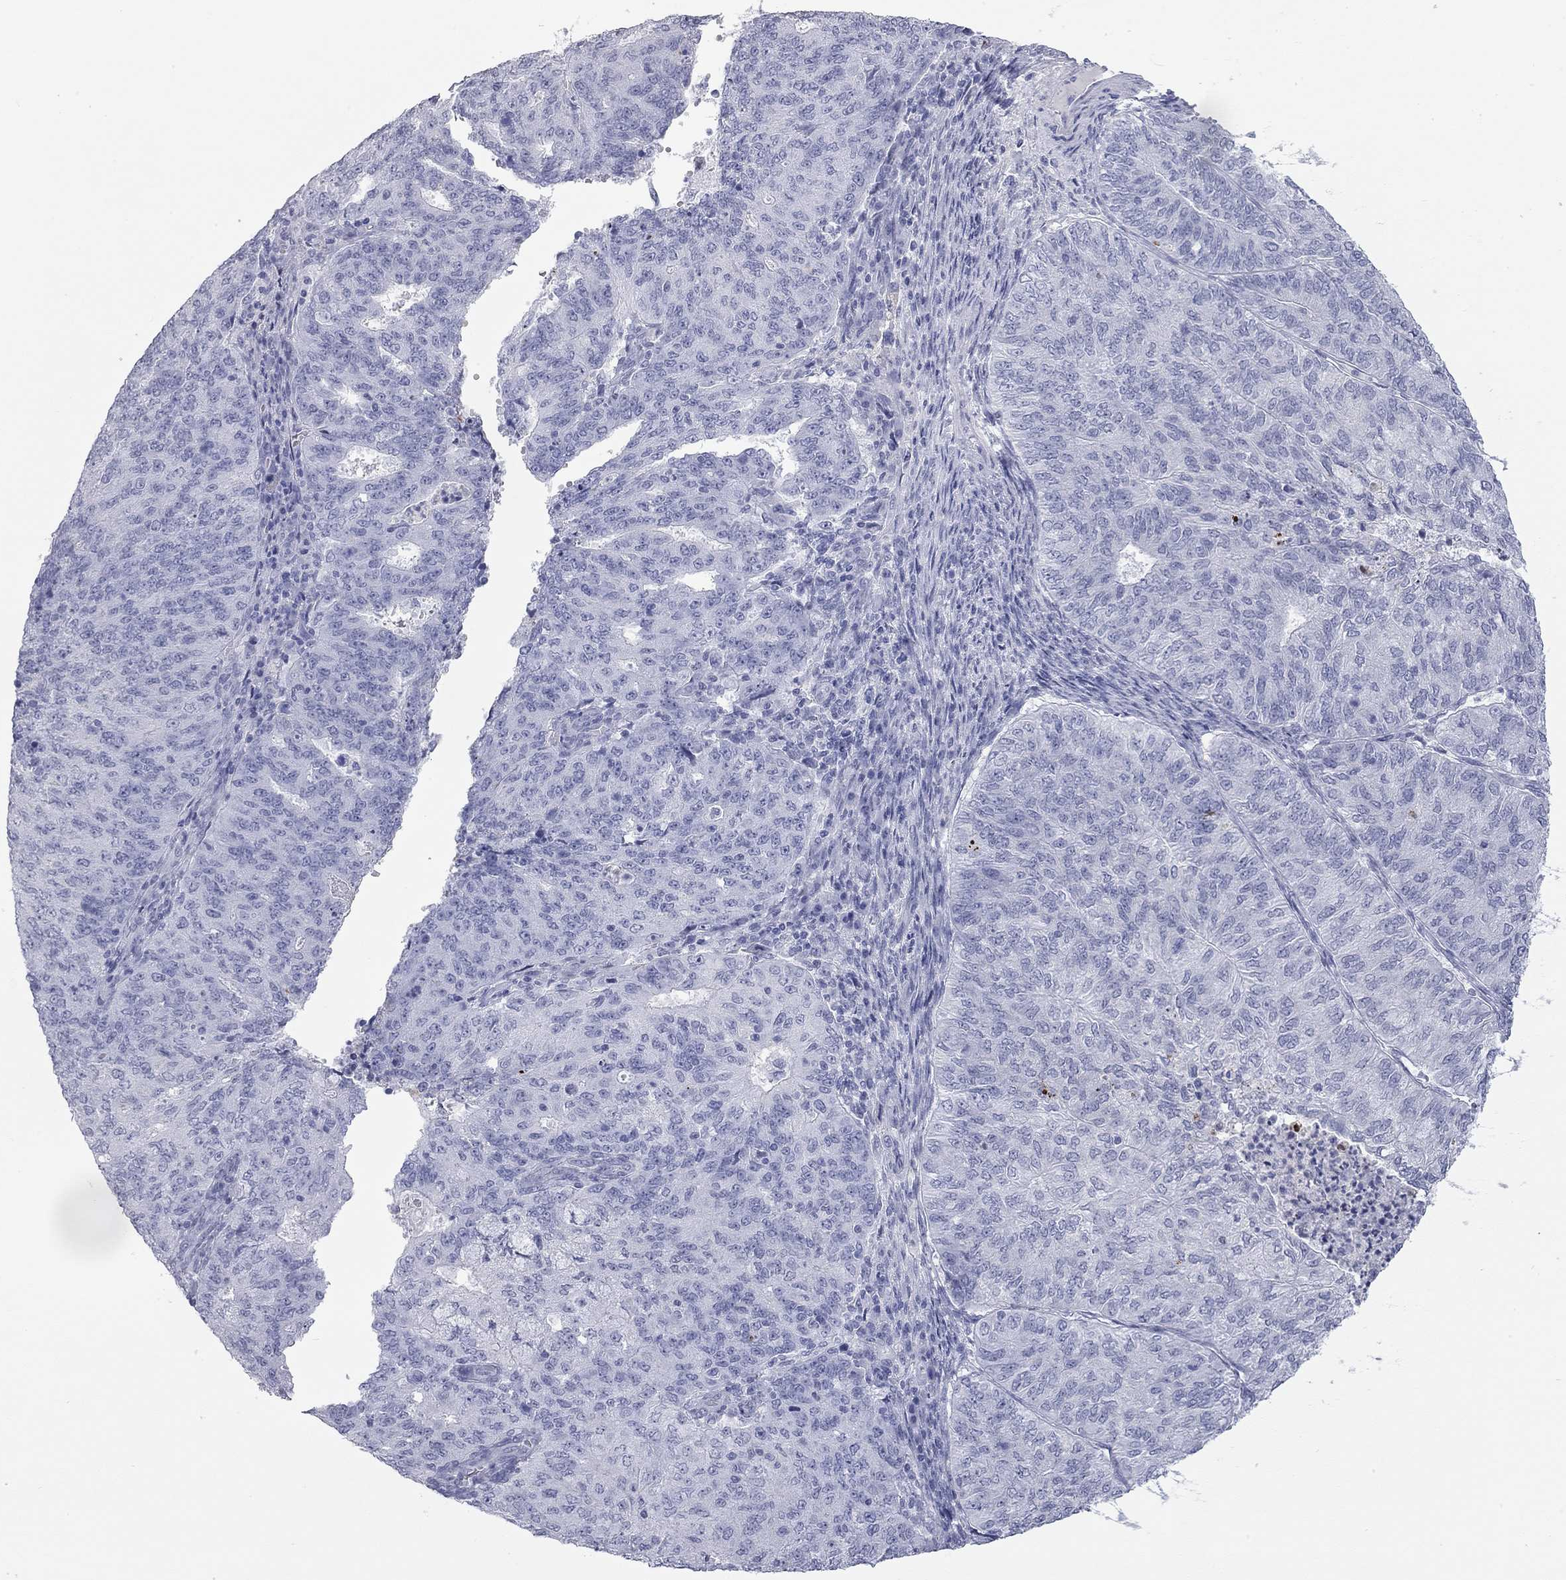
{"staining": {"intensity": "negative", "quantity": "none", "location": "none"}, "tissue": "endometrial cancer", "cell_type": "Tumor cells", "image_type": "cancer", "snomed": [{"axis": "morphology", "description": "Adenocarcinoma, NOS"}, {"axis": "topography", "description": "Endometrium"}], "caption": "High magnification brightfield microscopy of endometrial adenocarcinoma stained with DAB (3,3'-diaminobenzidine) (brown) and counterstained with hematoxylin (blue): tumor cells show no significant positivity.", "gene": "AK8", "patient": {"sex": "female", "age": 82}}